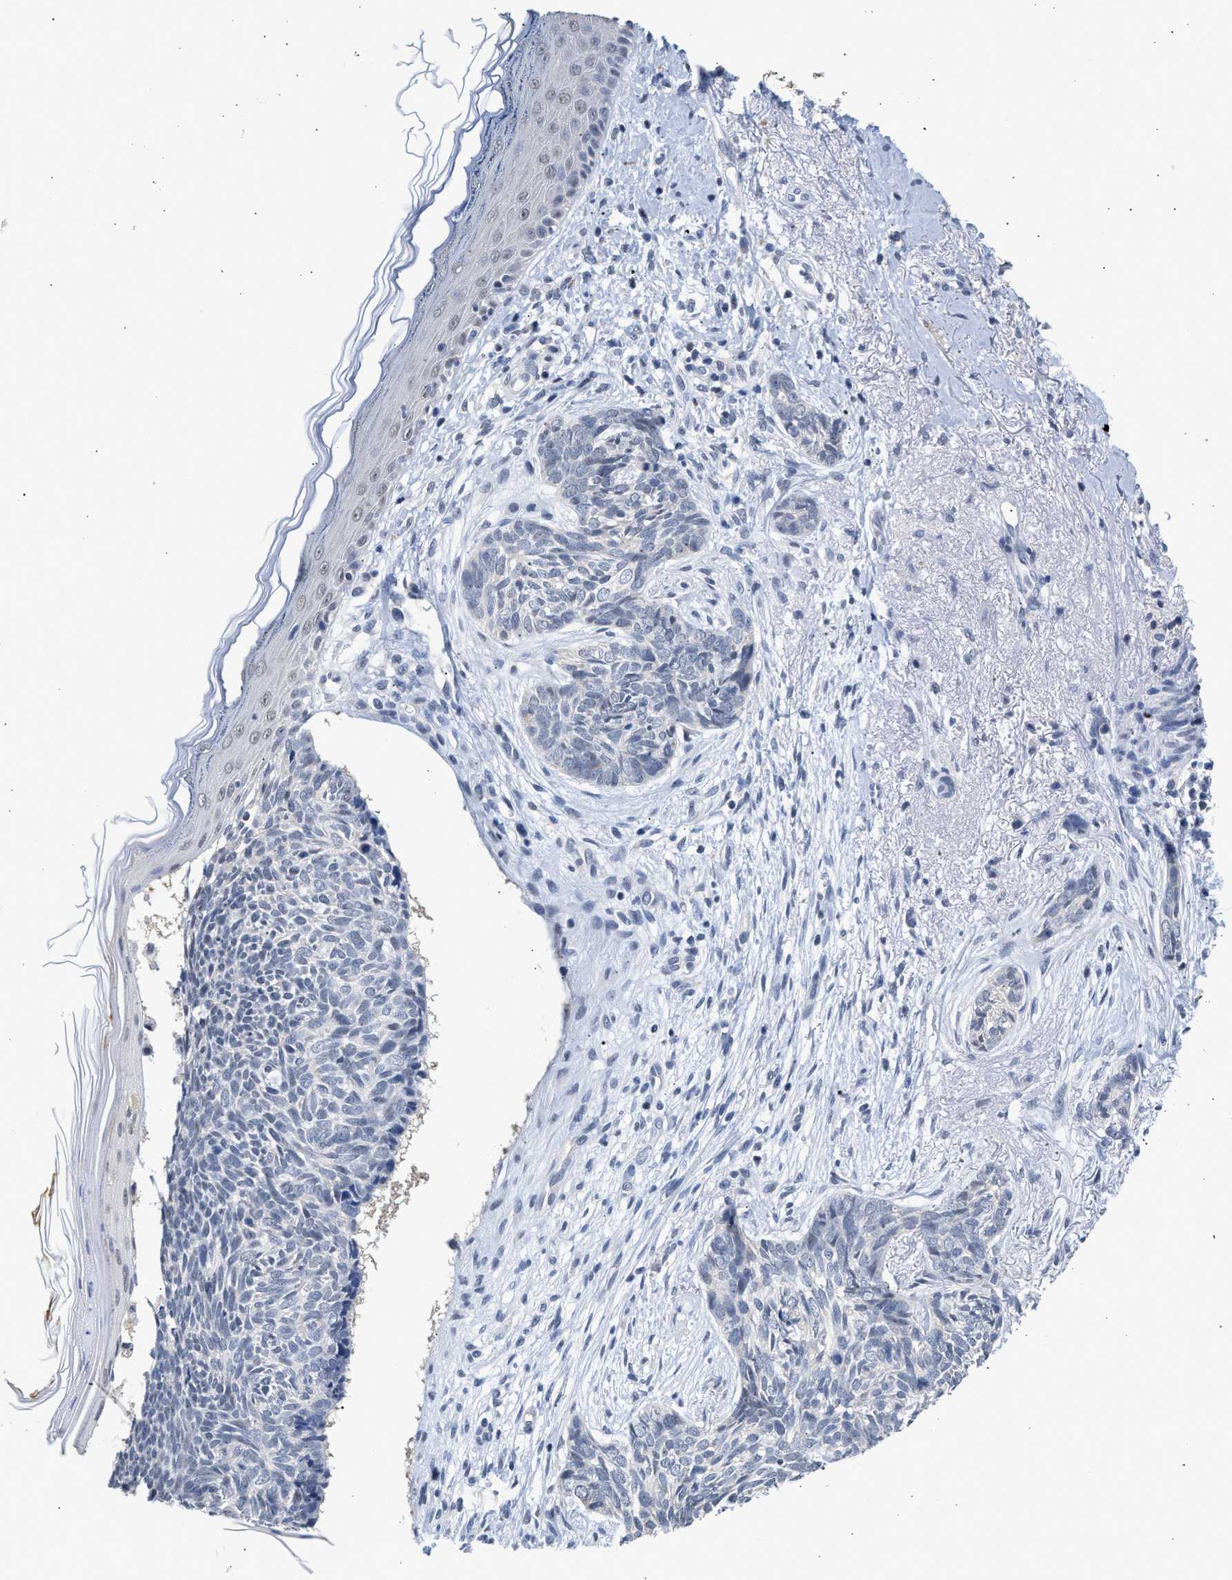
{"staining": {"intensity": "negative", "quantity": "none", "location": "none"}, "tissue": "skin cancer", "cell_type": "Tumor cells", "image_type": "cancer", "snomed": [{"axis": "morphology", "description": "Basal cell carcinoma"}, {"axis": "topography", "description": "Skin"}], "caption": "High power microscopy image of an immunohistochemistry (IHC) histopathology image of skin basal cell carcinoma, revealing no significant staining in tumor cells.", "gene": "PPM1L", "patient": {"sex": "female", "age": 84}}